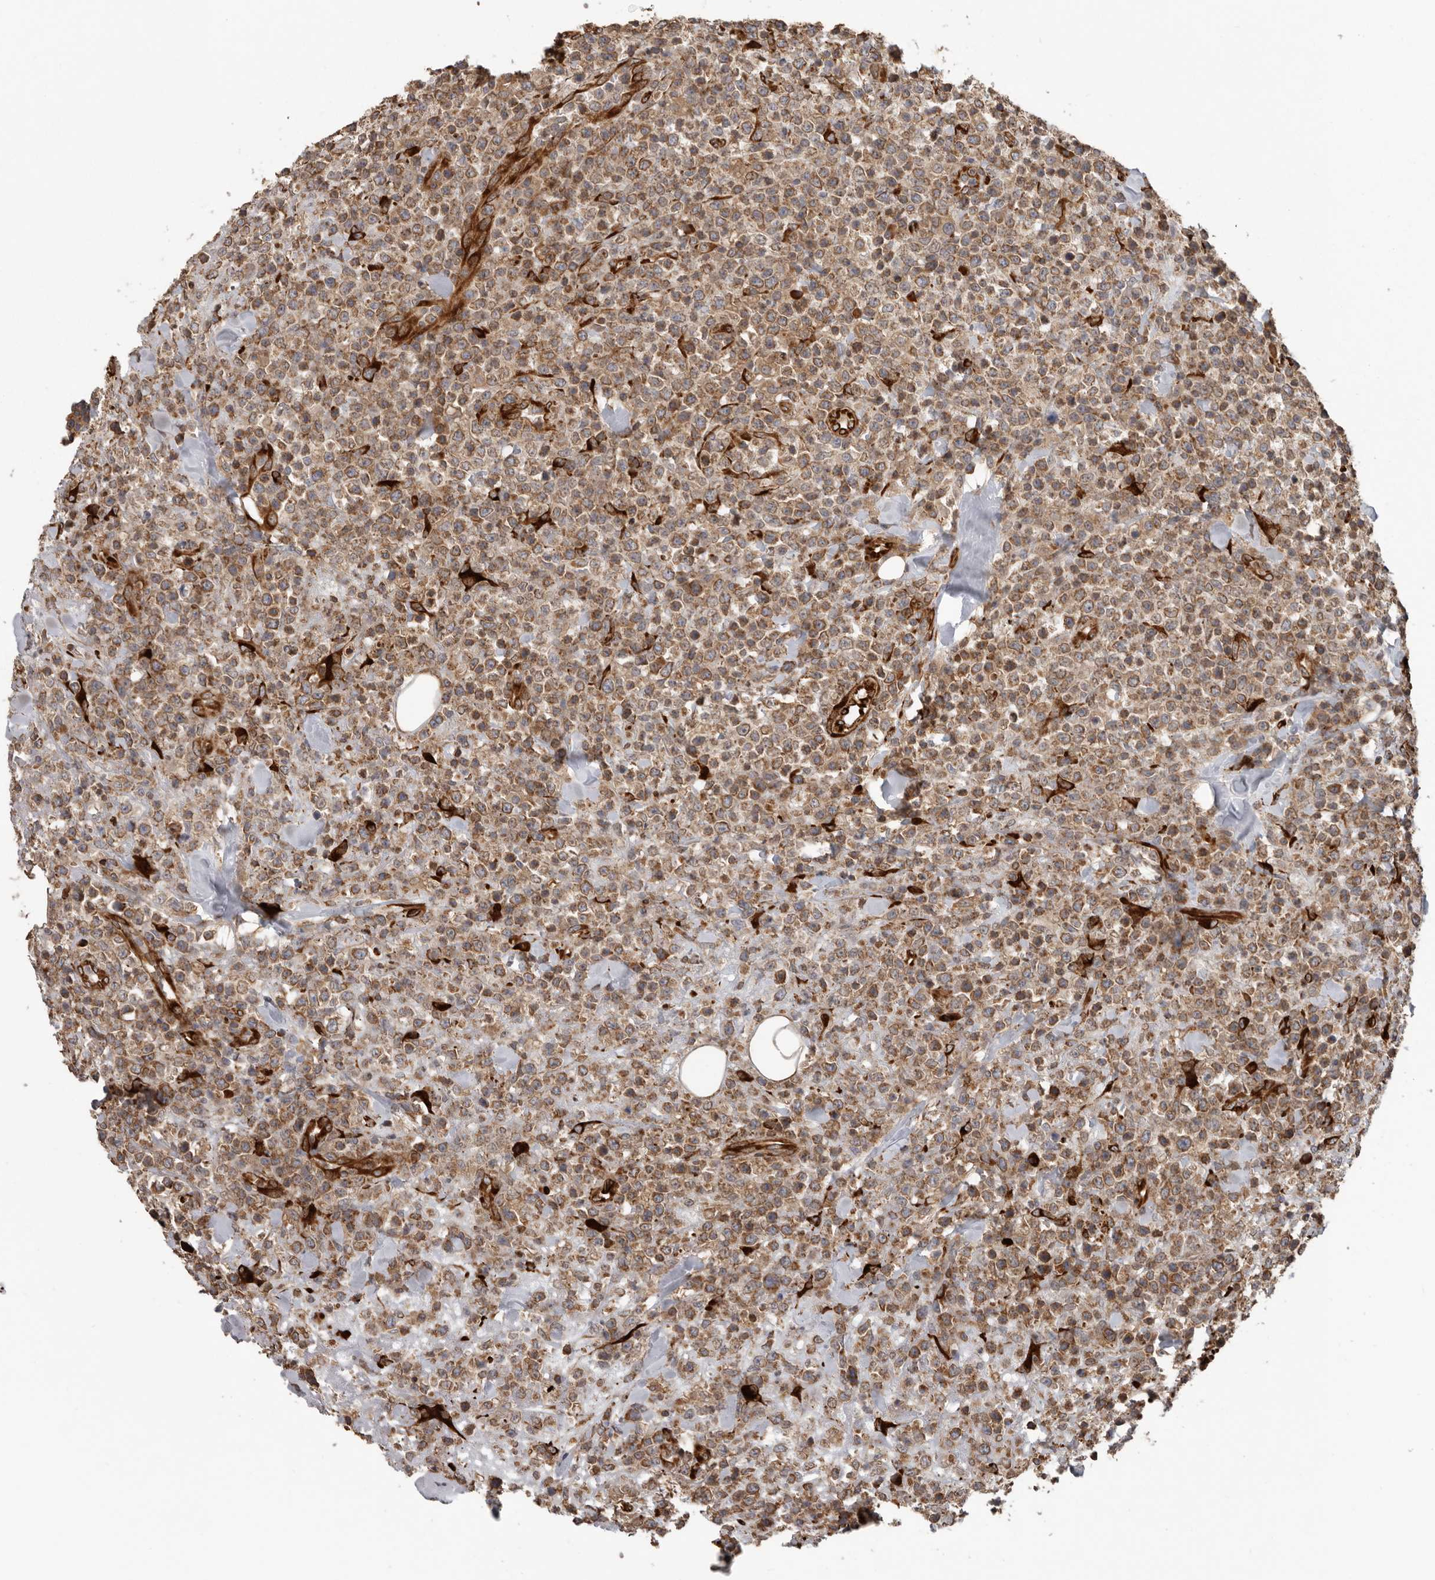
{"staining": {"intensity": "moderate", "quantity": ">75%", "location": "cytoplasmic/membranous"}, "tissue": "lymphoma", "cell_type": "Tumor cells", "image_type": "cancer", "snomed": [{"axis": "morphology", "description": "Malignant lymphoma, non-Hodgkin's type, High grade"}, {"axis": "topography", "description": "Colon"}], "caption": "Malignant lymphoma, non-Hodgkin's type (high-grade) tissue demonstrates moderate cytoplasmic/membranous positivity in approximately >75% of tumor cells", "gene": "CEP350", "patient": {"sex": "female", "age": 53}}